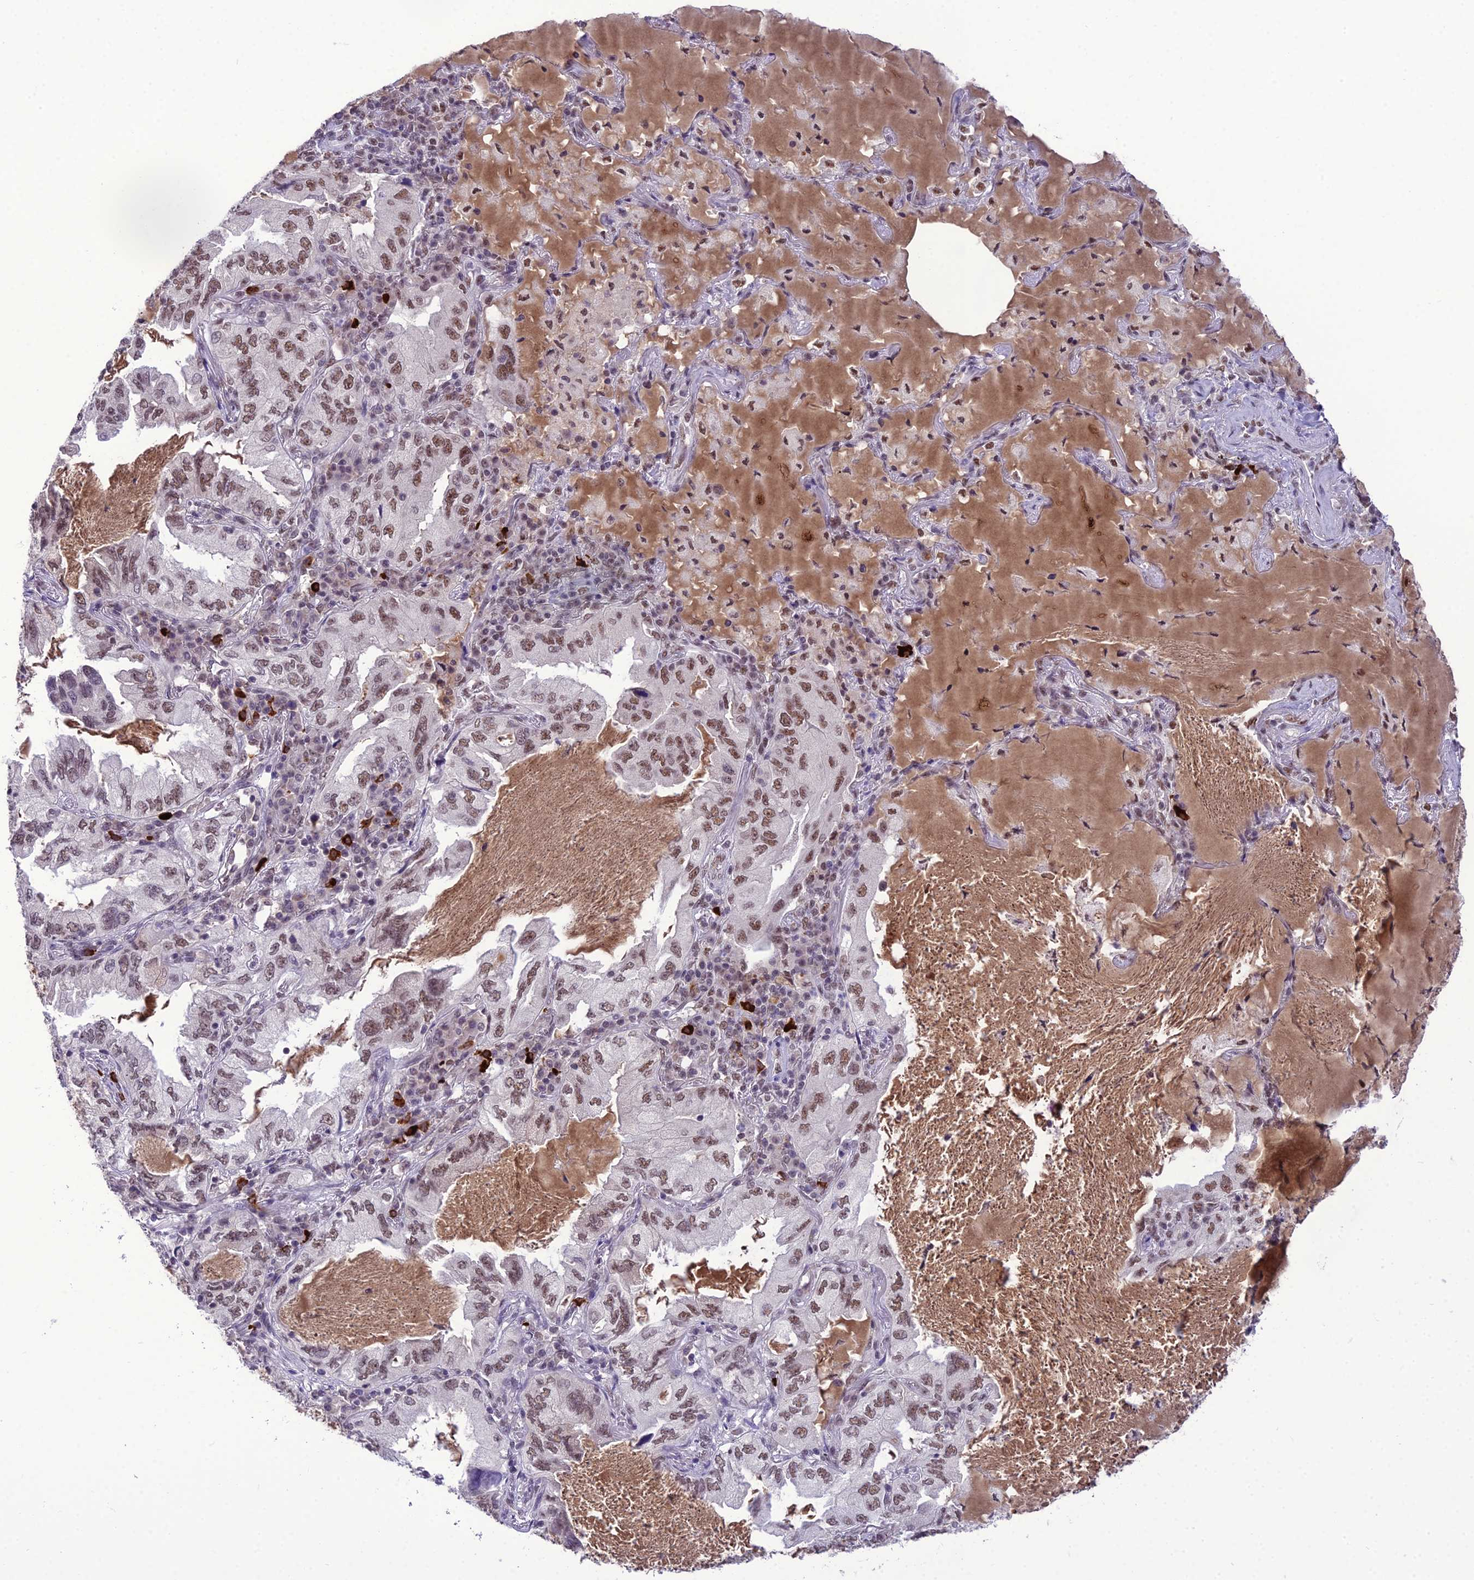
{"staining": {"intensity": "moderate", "quantity": ">75%", "location": "nuclear"}, "tissue": "lung cancer", "cell_type": "Tumor cells", "image_type": "cancer", "snomed": [{"axis": "morphology", "description": "Adenocarcinoma, NOS"}, {"axis": "topography", "description": "Lung"}], "caption": "A high-resolution image shows IHC staining of lung cancer, which shows moderate nuclear staining in about >75% of tumor cells.", "gene": "SH3RF3", "patient": {"sex": "female", "age": 69}}